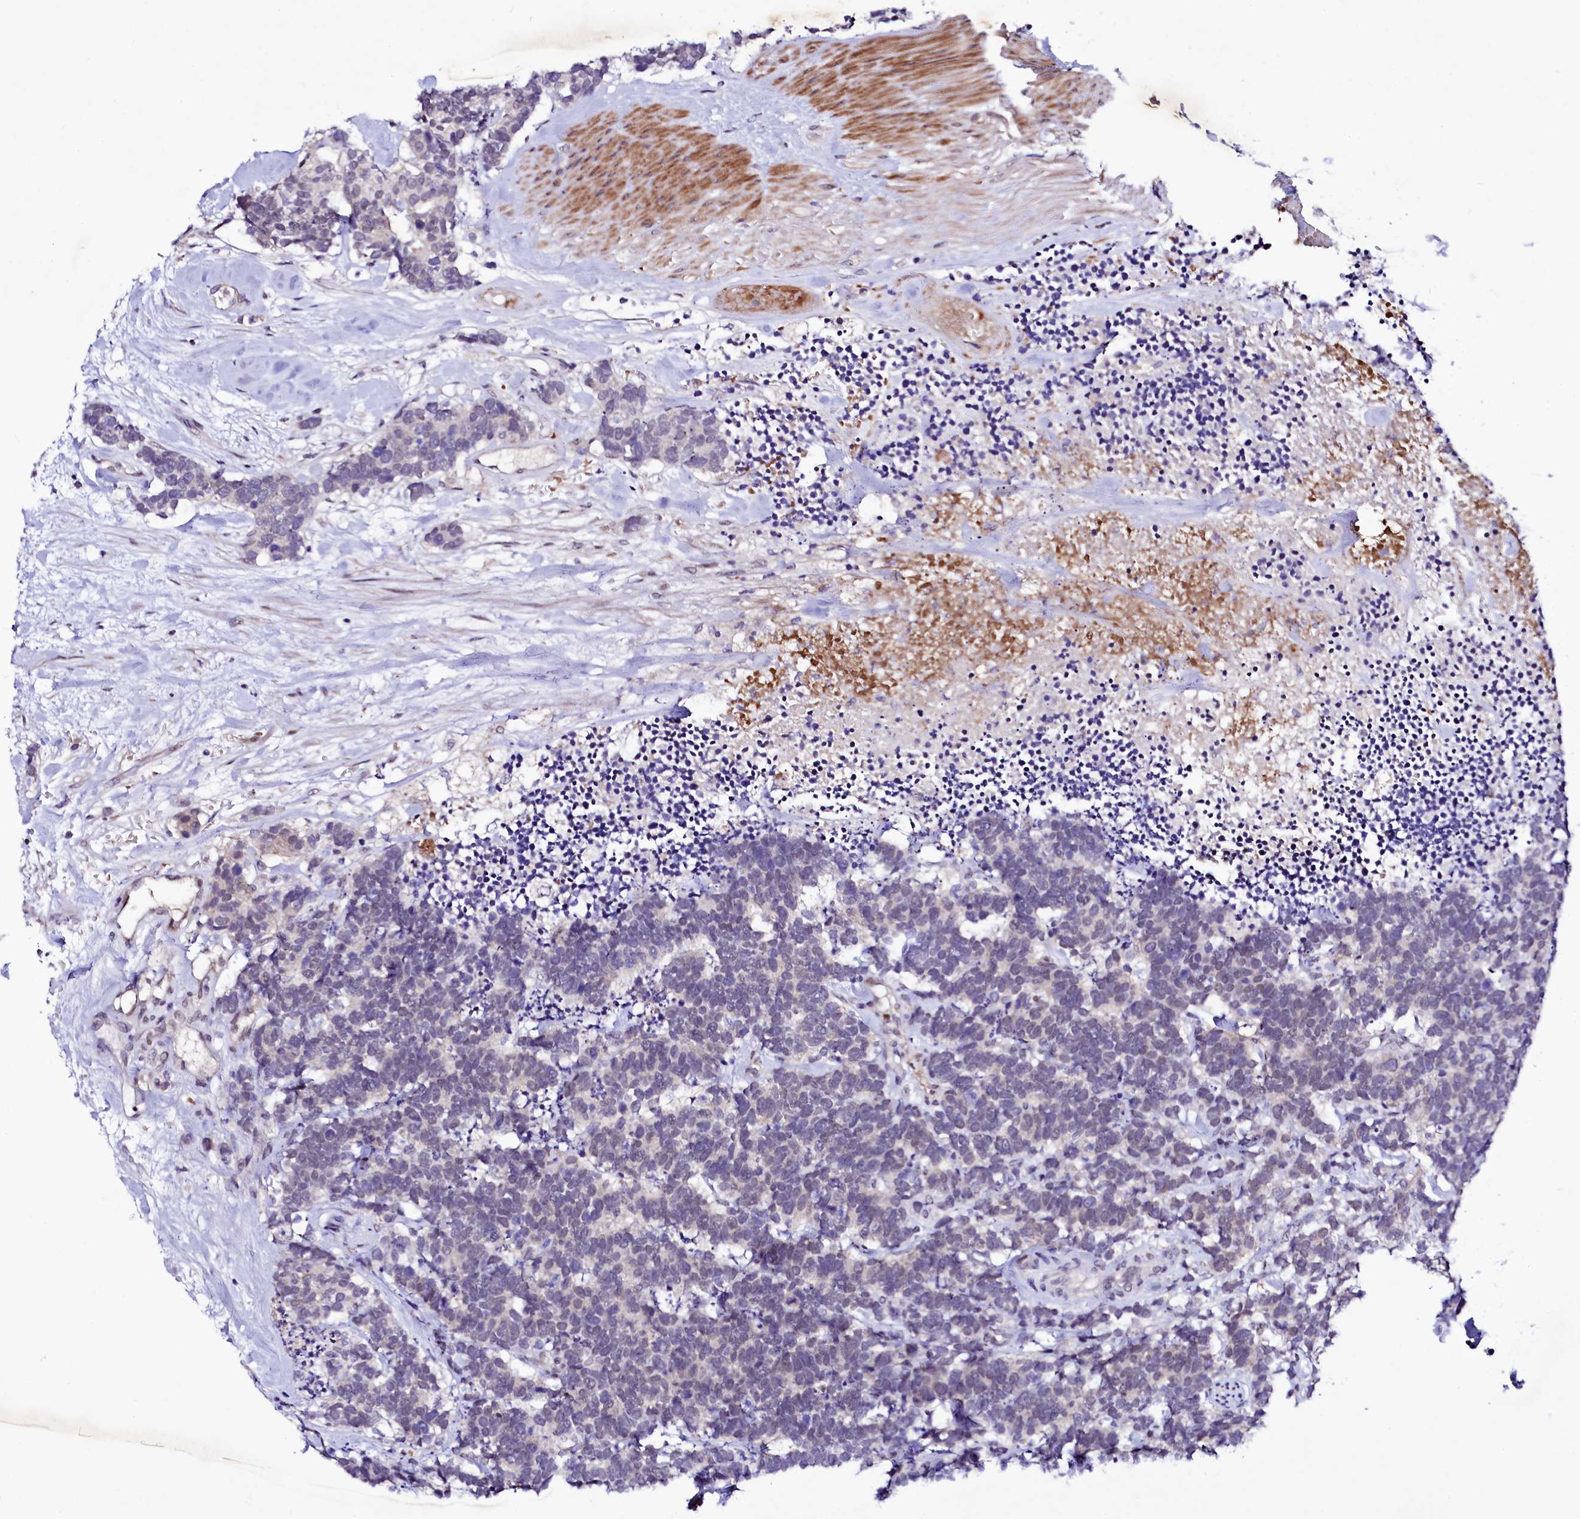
{"staining": {"intensity": "negative", "quantity": "none", "location": "none"}, "tissue": "carcinoid", "cell_type": "Tumor cells", "image_type": "cancer", "snomed": [{"axis": "morphology", "description": "Carcinoma, NOS"}, {"axis": "morphology", "description": "Carcinoid, malignant, NOS"}, {"axis": "topography", "description": "Urinary bladder"}], "caption": "High power microscopy histopathology image of an IHC photomicrograph of carcinoid, revealing no significant staining in tumor cells.", "gene": "LEUTX", "patient": {"sex": "male", "age": 57}}